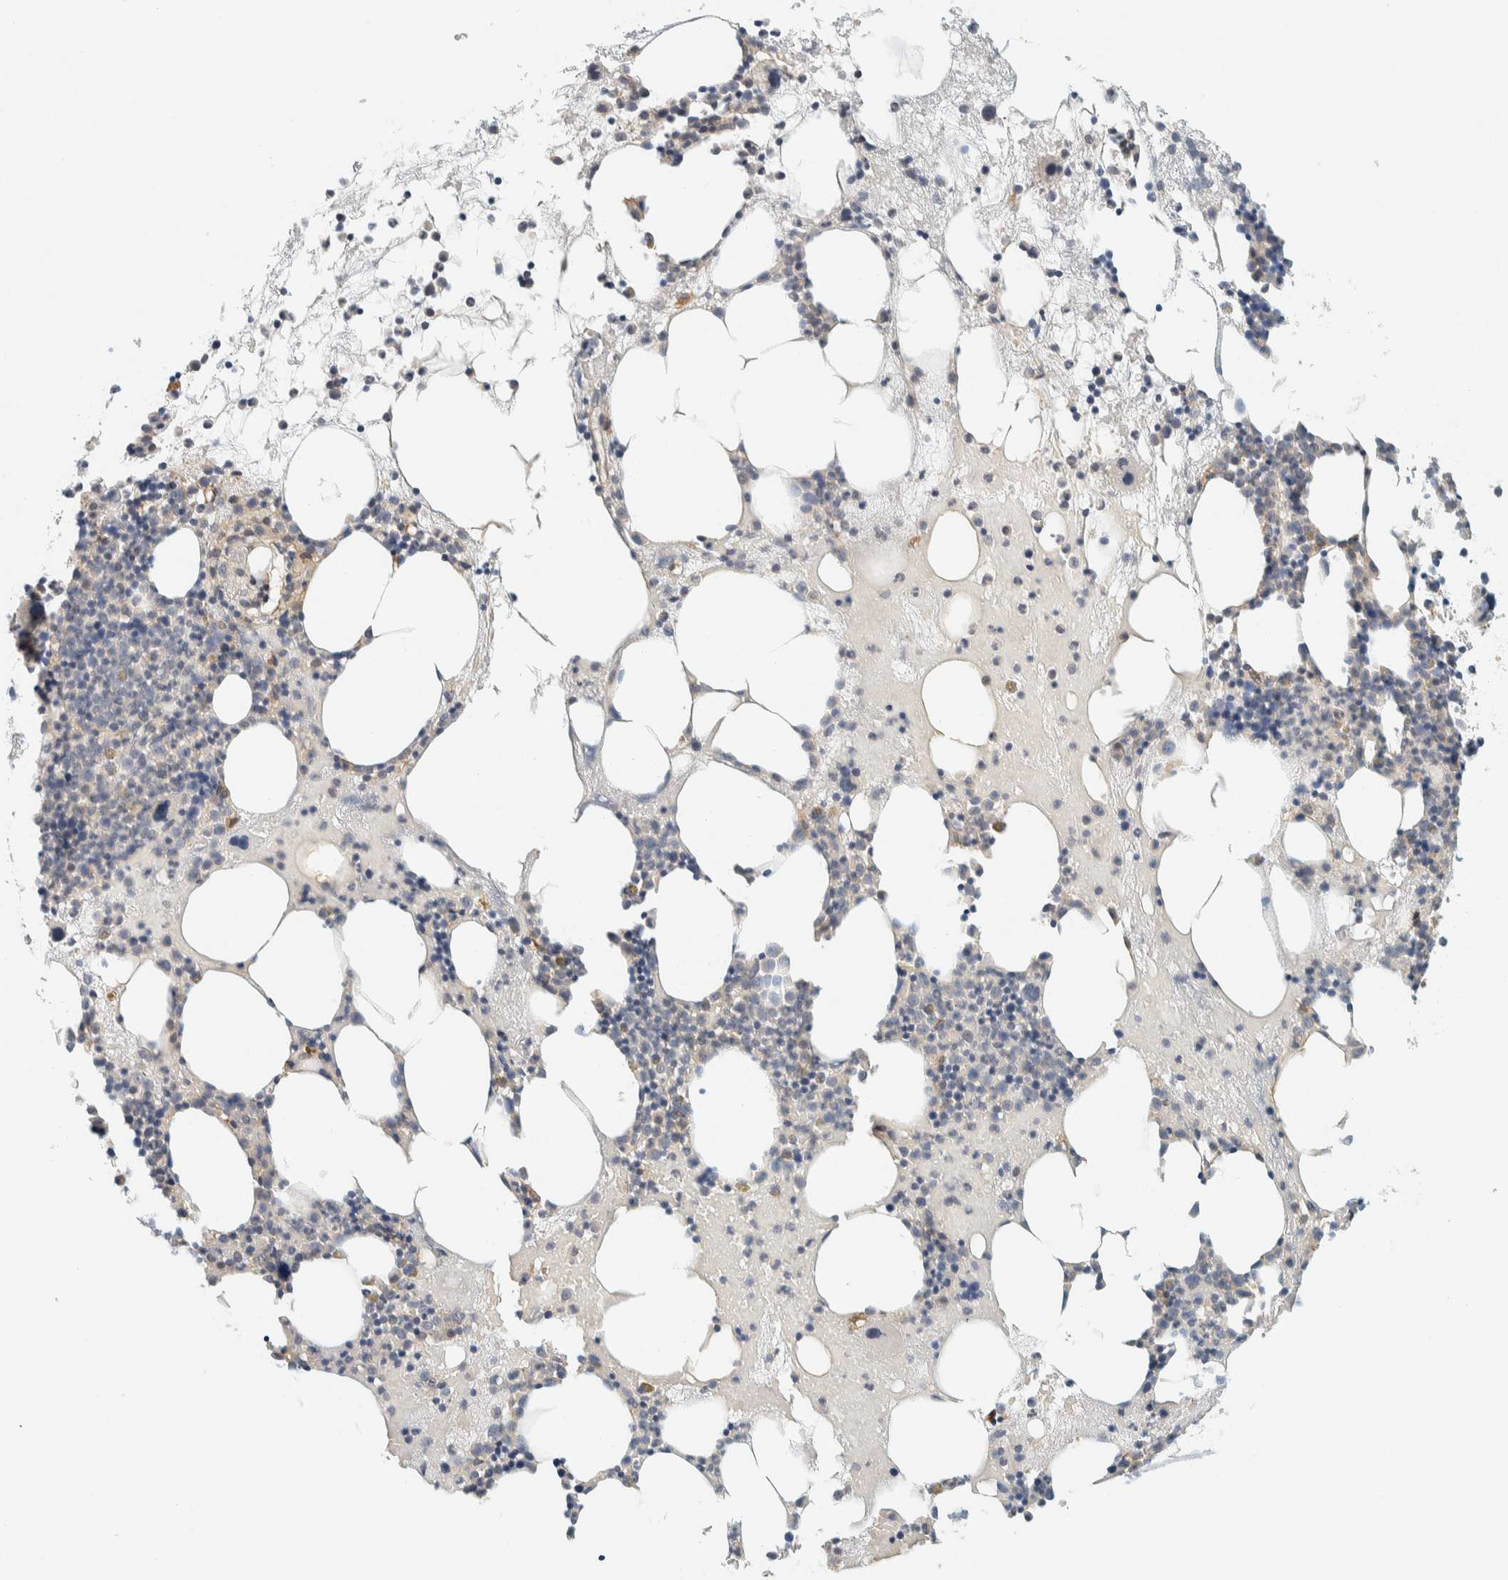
{"staining": {"intensity": "negative", "quantity": "none", "location": "none"}, "tissue": "bone marrow", "cell_type": "Hematopoietic cells", "image_type": "normal", "snomed": [{"axis": "morphology", "description": "Normal tissue, NOS"}, {"axis": "morphology", "description": "Inflammation, NOS"}, {"axis": "topography", "description": "Bone marrow"}], "caption": "This is a image of immunohistochemistry (IHC) staining of unremarkable bone marrow, which shows no positivity in hematopoietic cells.", "gene": "SUMF2", "patient": {"sex": "female", "age": 81}}